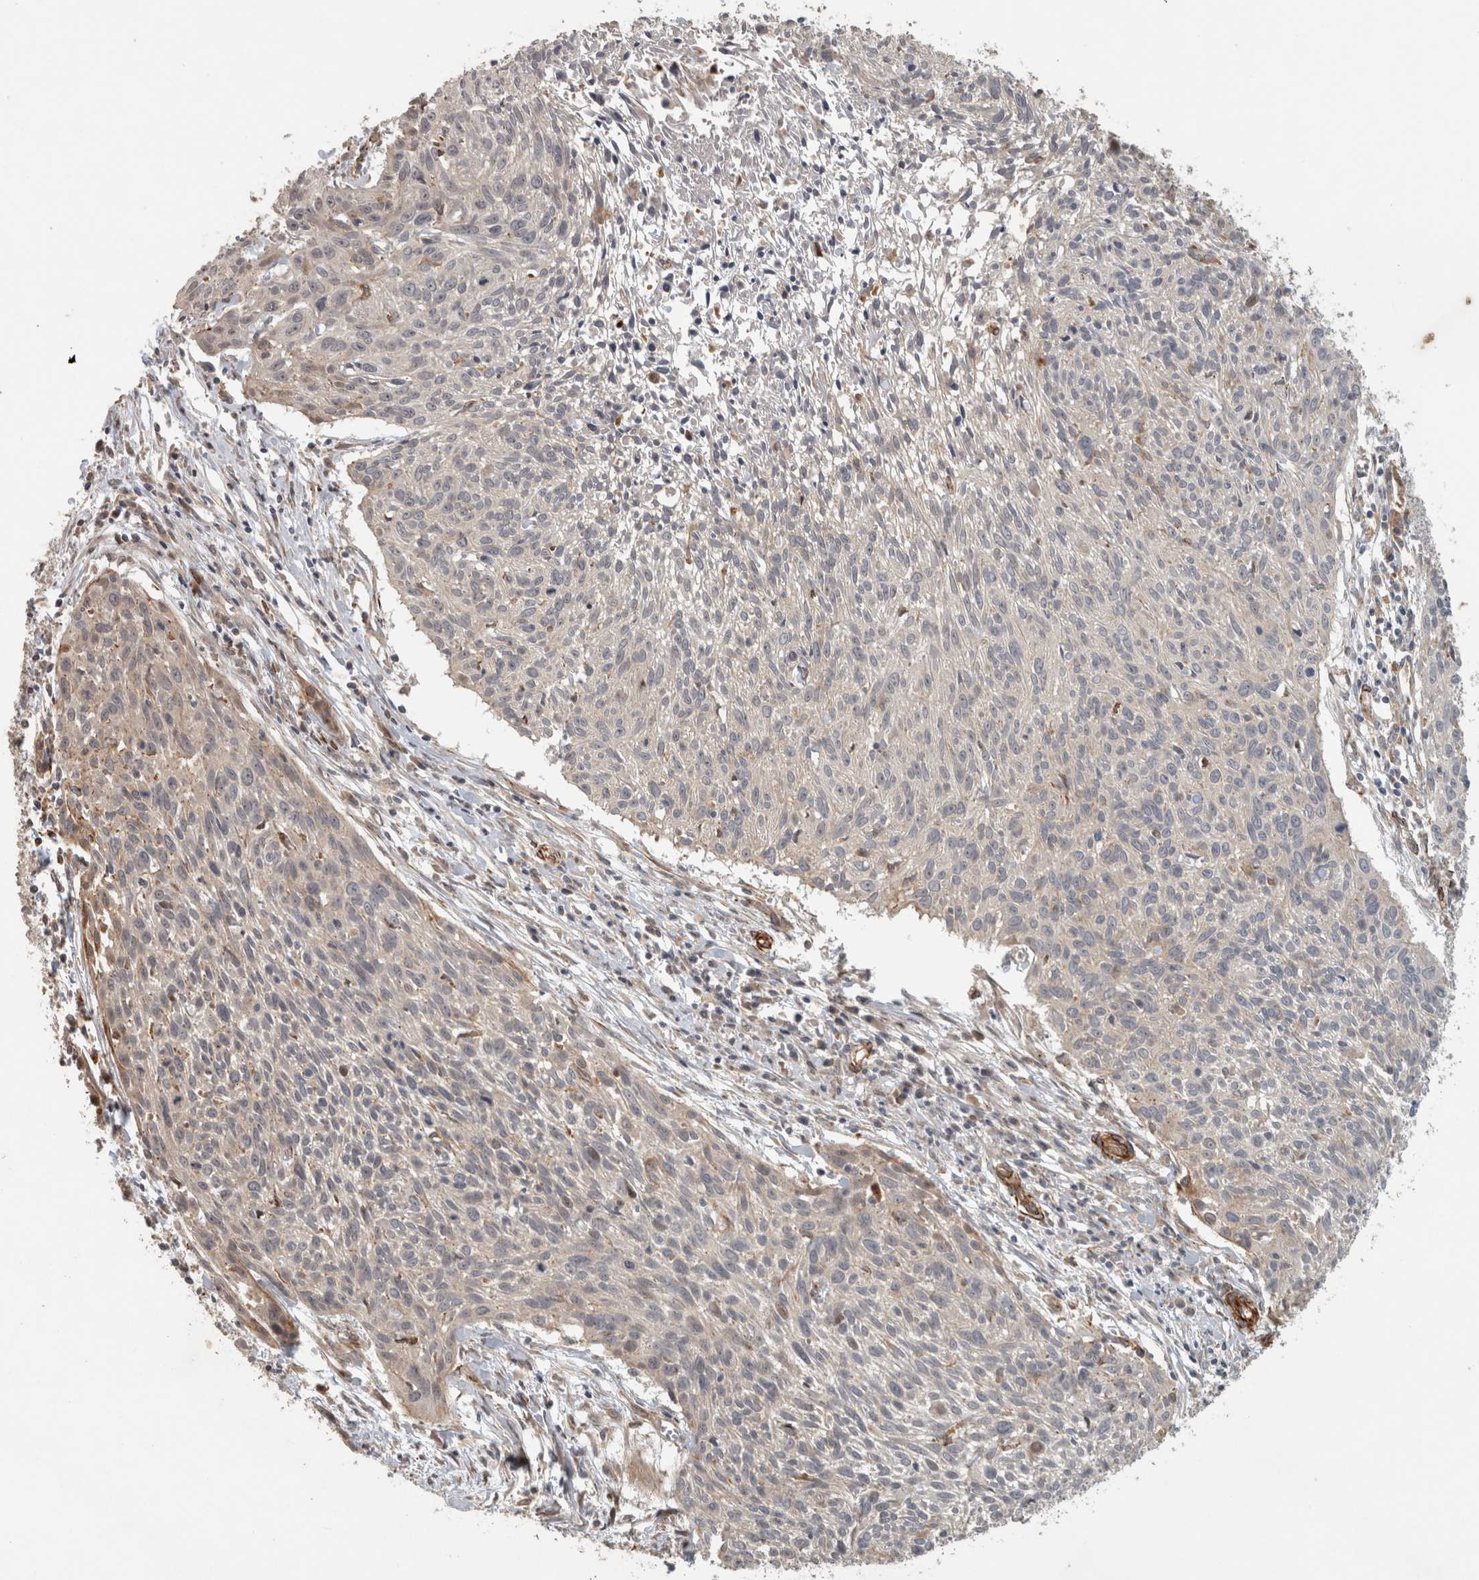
{"staining": {"intensity": "negative", "quantity": "none", "location": "none"}, "tissue": "cervical cancer", "cell_type": "Tumor cells", "image_type": "cancer", "snomed": [{"axis": "morphology", "description": "Squamous cell carcinoma, NOS"}, {"axis": "topography", "description": "Cervix"}], "caption": "High power microscopy histopathology image of an immunohistochemistry histopathology image of cervical cancer, revealing no significant expression in tumor cells.", "gene": "SIPA1L2", "patient": {"sex": "female", "age": 51}}